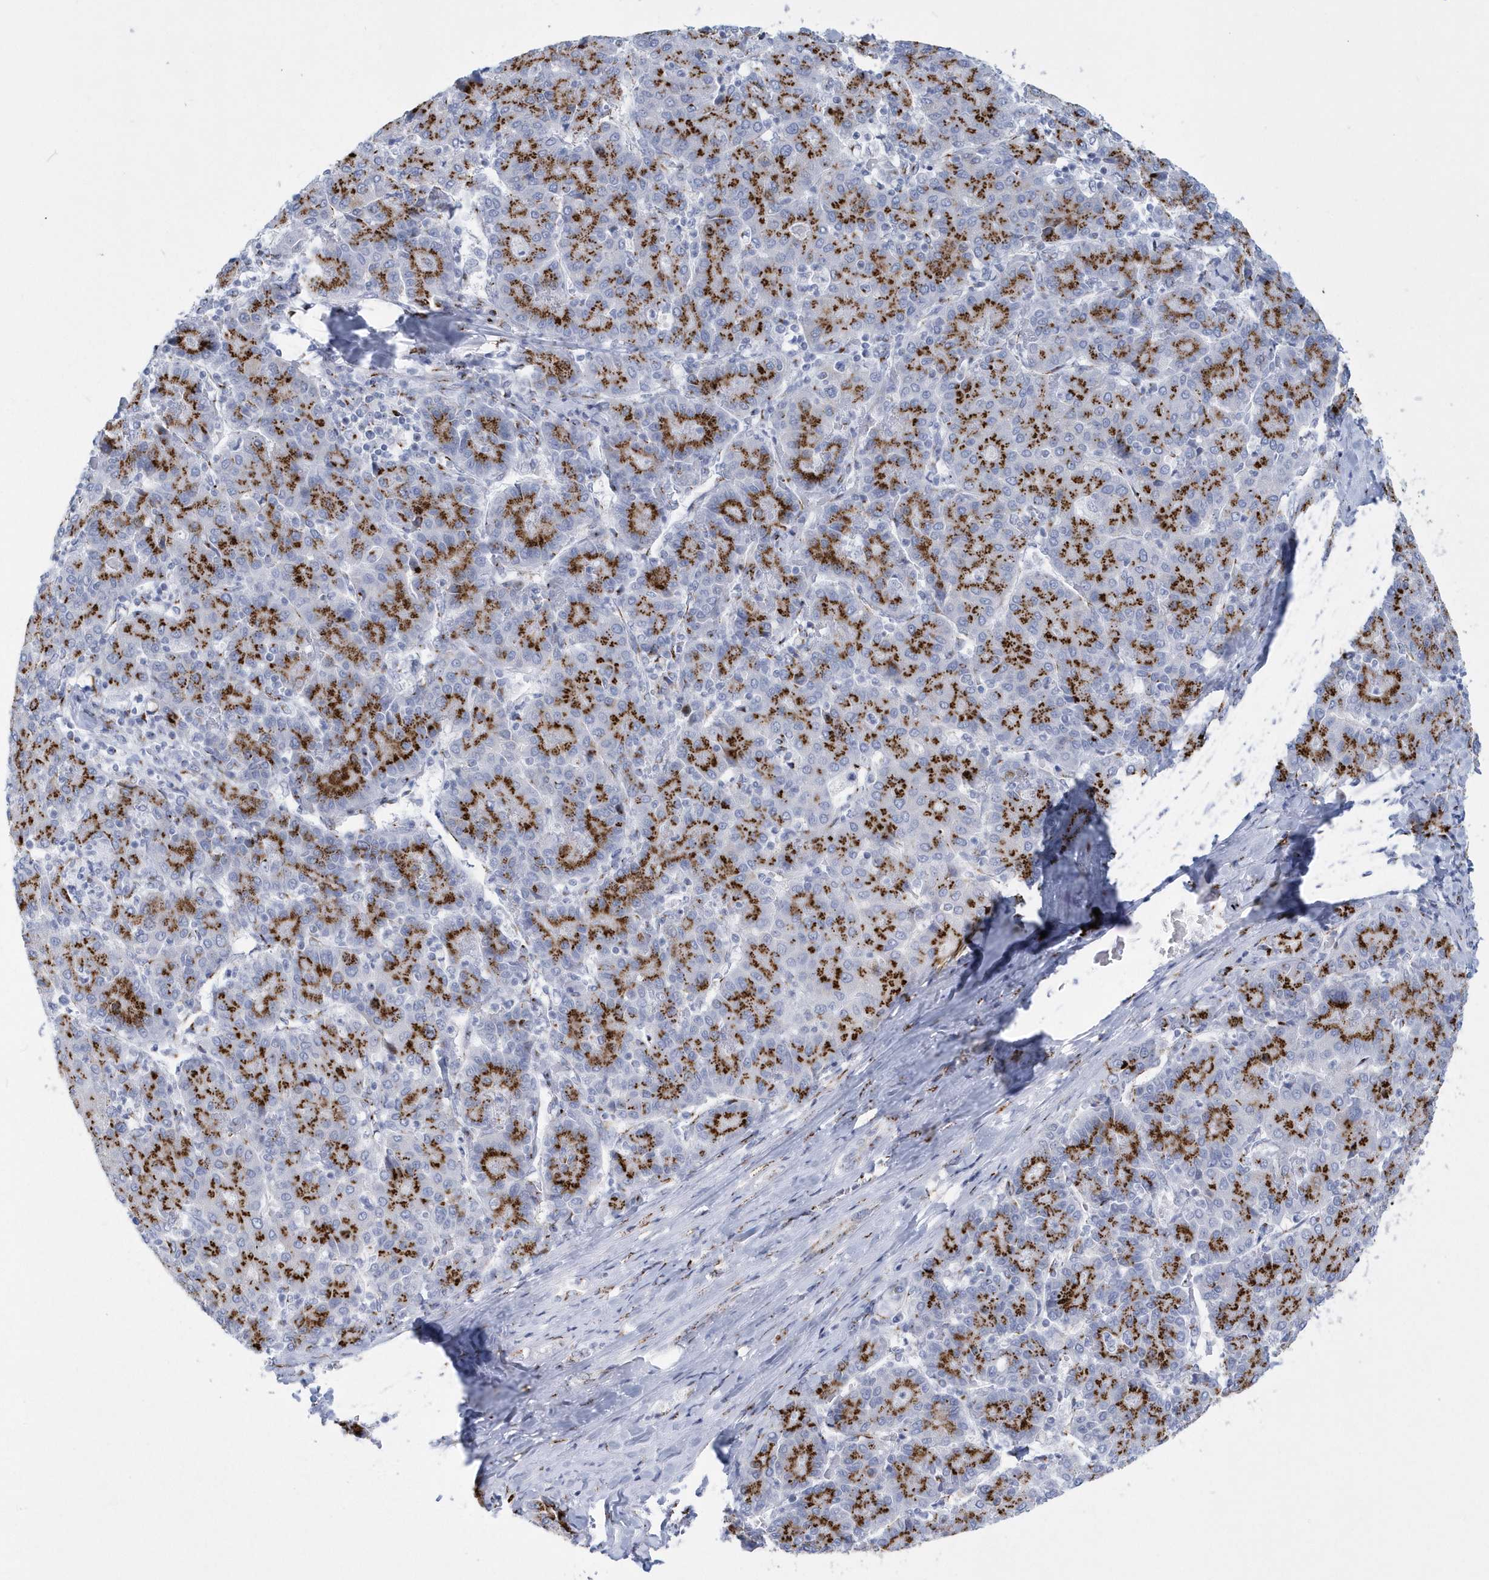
{"staining": {"intensity": "strong", "quantity": ">75%", "location": "cytoplasmic/membranous"}, "tissue": "liver cancer", "cell_type": "Tumor cells", "image_type": "cancer", "snomed": [{"axis": "morphology", "description": "Carcinoma, Hepatocellular, NOS"}, {"axis": "topography", "description": "Liver"}], "caption": "DAB (3,3'-diaminobenzidine) immunohistochemical staining of liver hepatocellular carcinoma displays strong cytoplasmic/membranous protein expression in about >75% of tumor cells.", "gene": "SLX9", "patient": {"sex": "male", "age": 65}}